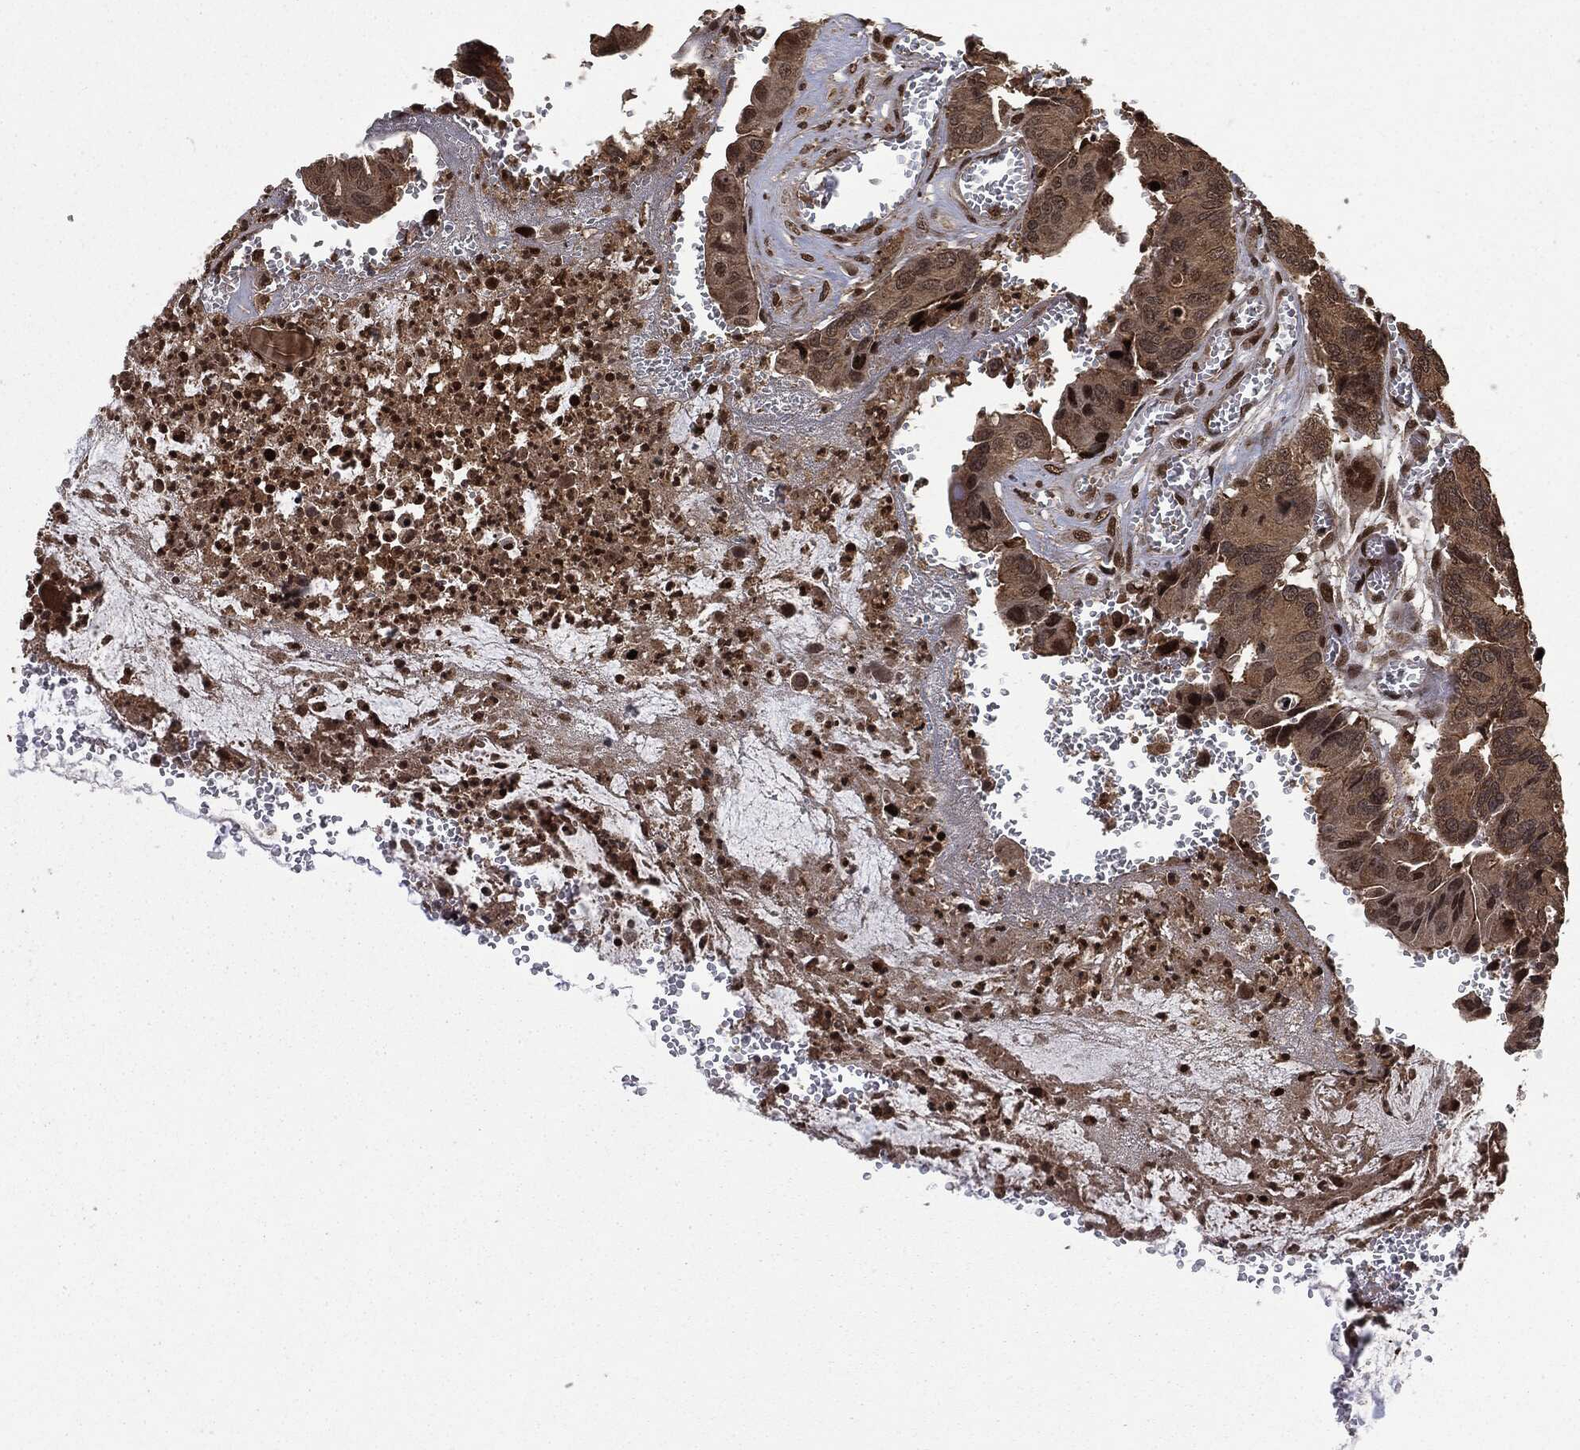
{"staining": {"intensity": "moderate", "quantity": "<25%", "location": "nuclear"}, "tissue": "colorectal cancer", "cell_type": "Tumor cells", "image_type": "cancer", "snomed": [{"axis": "morphology", "description": "Adenocarcinoma, NOS"}, {"axis": "topography", "description": "Colon"}], "caption": "Colorectal cancer stained for a protein (brown) demonstrates moderate nuclear positive positivity in about <25% of tumor cells.", "gene": "CTDP1", "patient": {"sex": "female", "age": 78}}